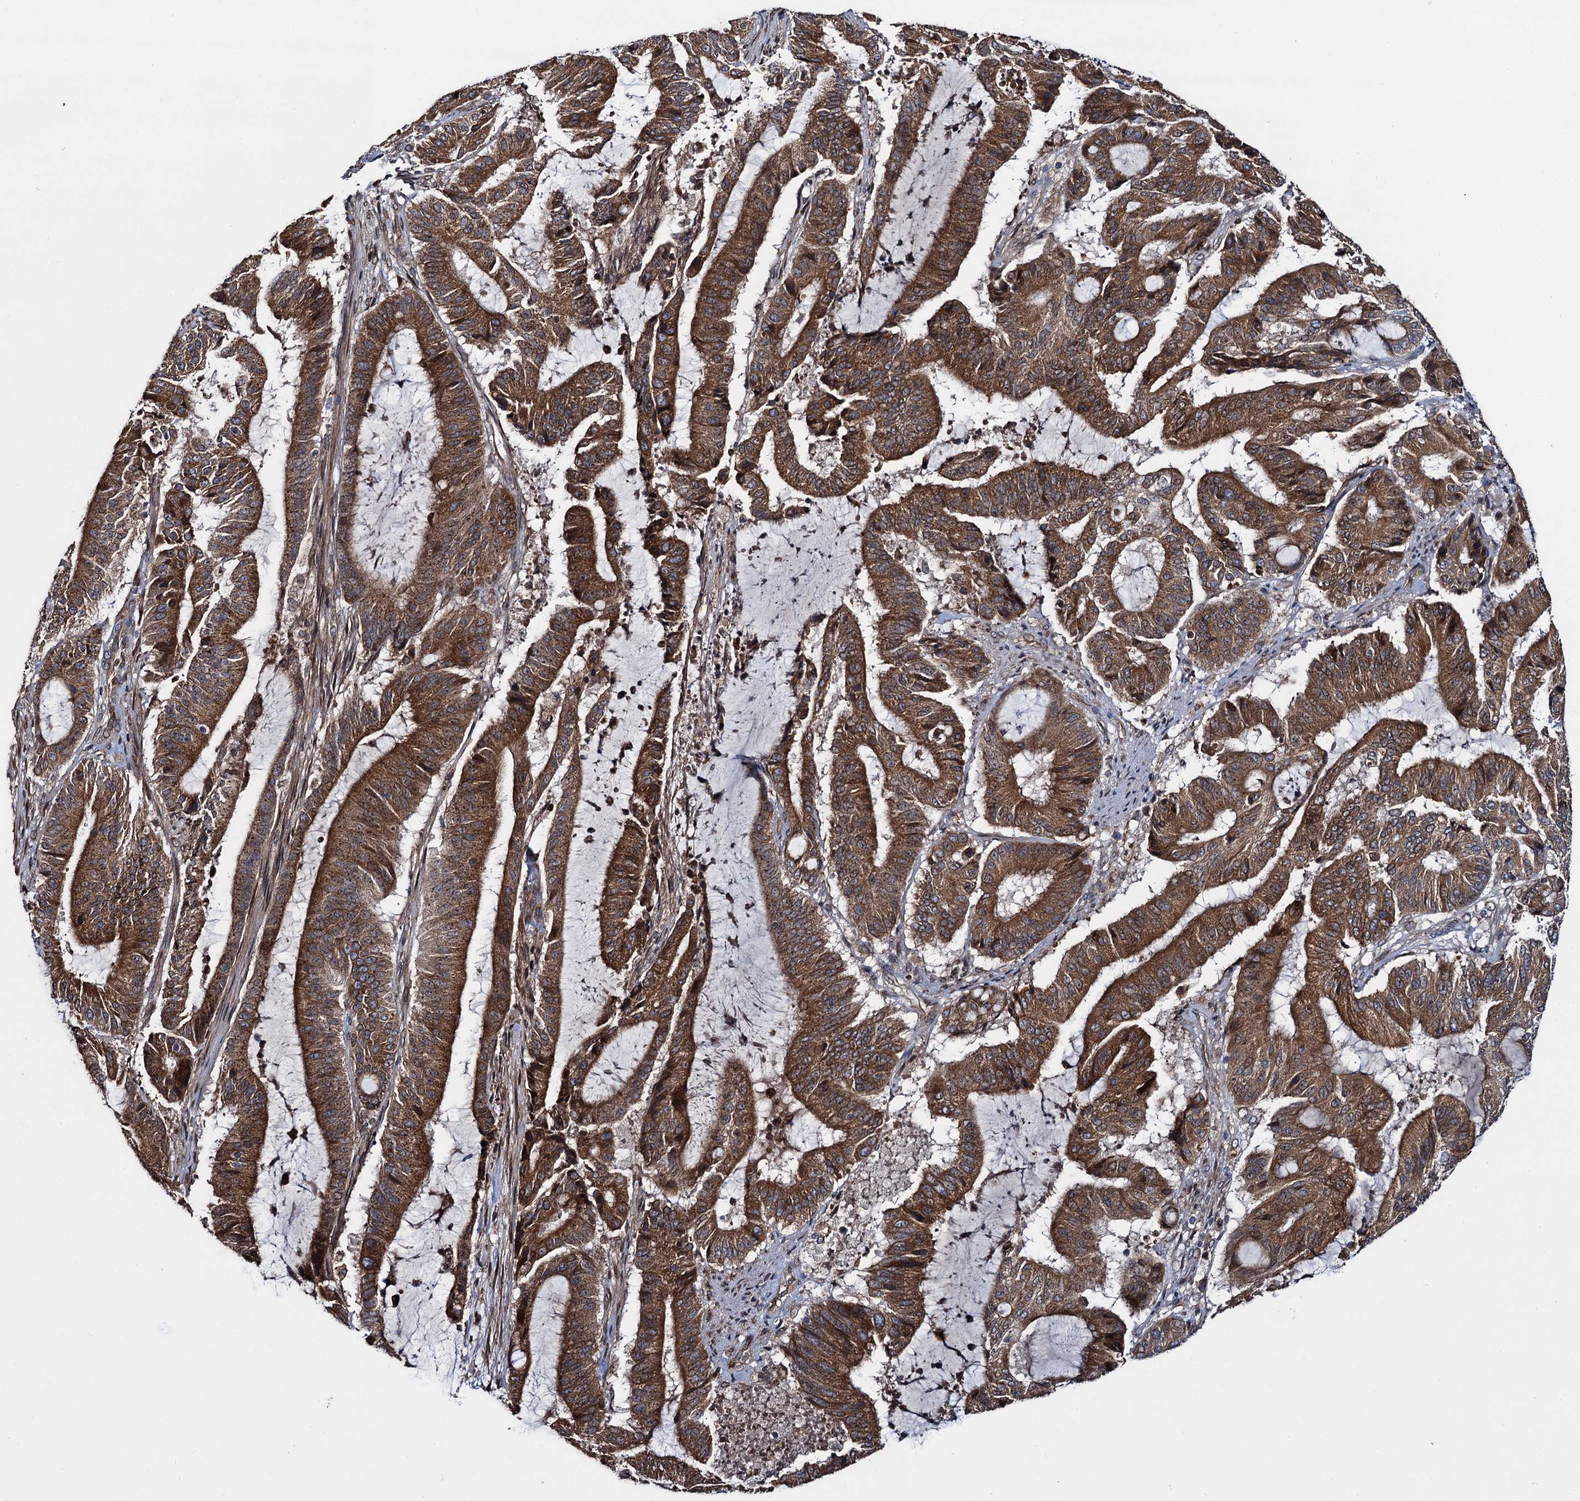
{"staining": {"intensity": "strong", "quantity": ">75%", "location": "cytoplasmic/membranous"}, "tissue": "liver cancer", "cell_type": "Tumor cells", "image_type": "cancer", "snomed": [{"axis": "morphology", "description": "Normal tissue, NOS"}, {"axis": "morphology", "description": "Cholangiocarcinoma"}, {"axis": "topography", "description": "Liver"}, {"axis": "topography", "description": "Peripheral nerve tissue"}], "caption": "Protein staining of cholangiocarcinoma (liver) tissue displays strong cytoplasmic/membranous positivity in about >75% of tumor cells. (brown staining indicates protein expression, while blue staining denotes nuclei).", "gene": "EVX2", "patient": {"sex": "female", "age": 73}}